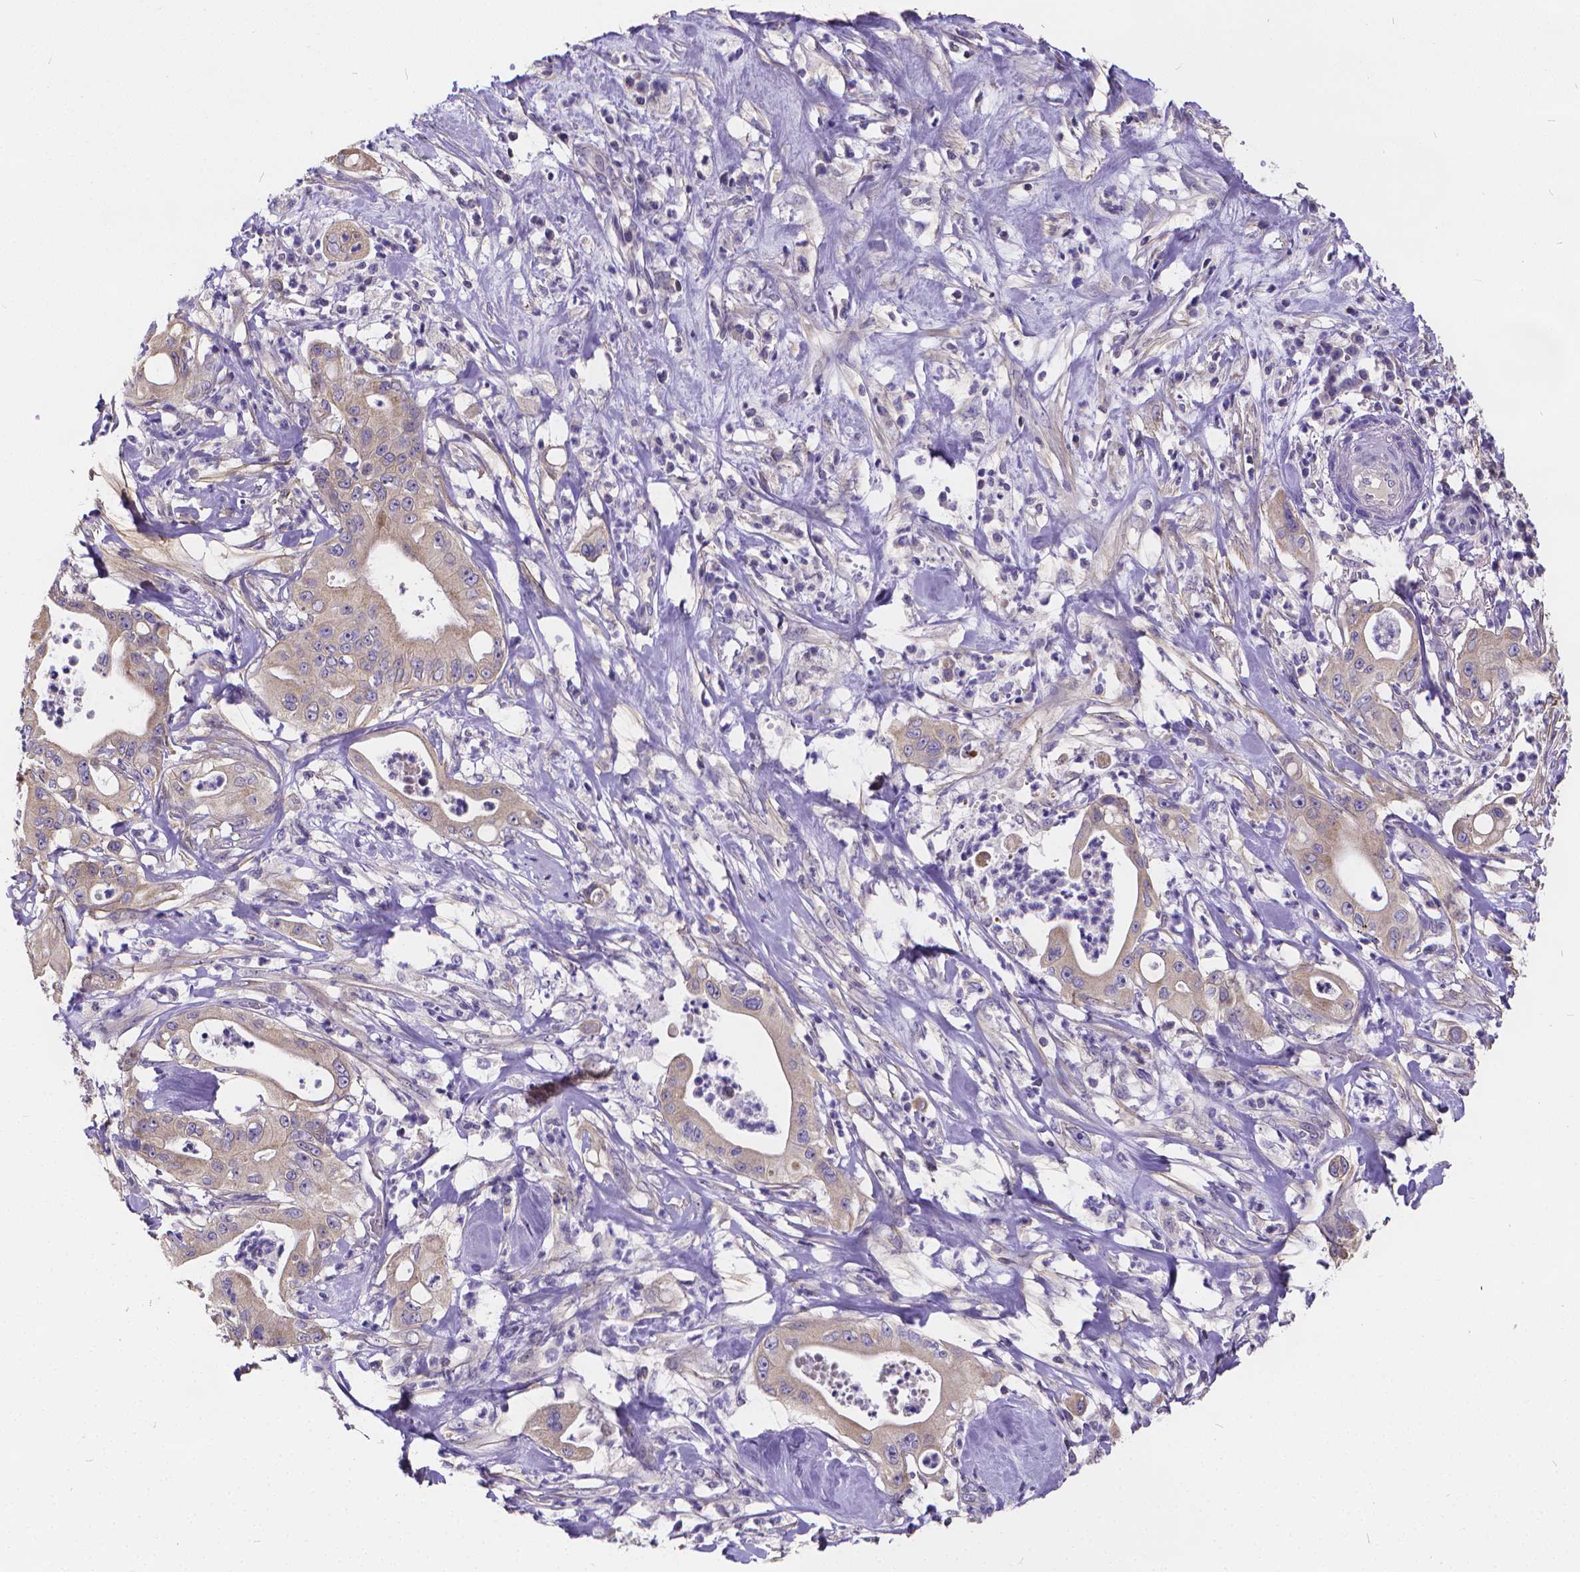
{"staining": {"intensity": "weak", "quantity": "<25%", "location": "cytoplasmic/membranous"}, "tissue": "pancreatic cancer", "cell_type": "Tumor cells", "image_type": "cancer", "snomed": [{"axis": "morphology", "description": "Adenocarcinoma, NOS"}, {"axis": "topography", "description": "Pancreas"}], "caption": "Adenocarcinoma (pancreatic) was stained to show a protein in brown. There is no significant staining in tumor cells.", "gene": "GLRB", "patient": {"sex": "male", "age": 71}}